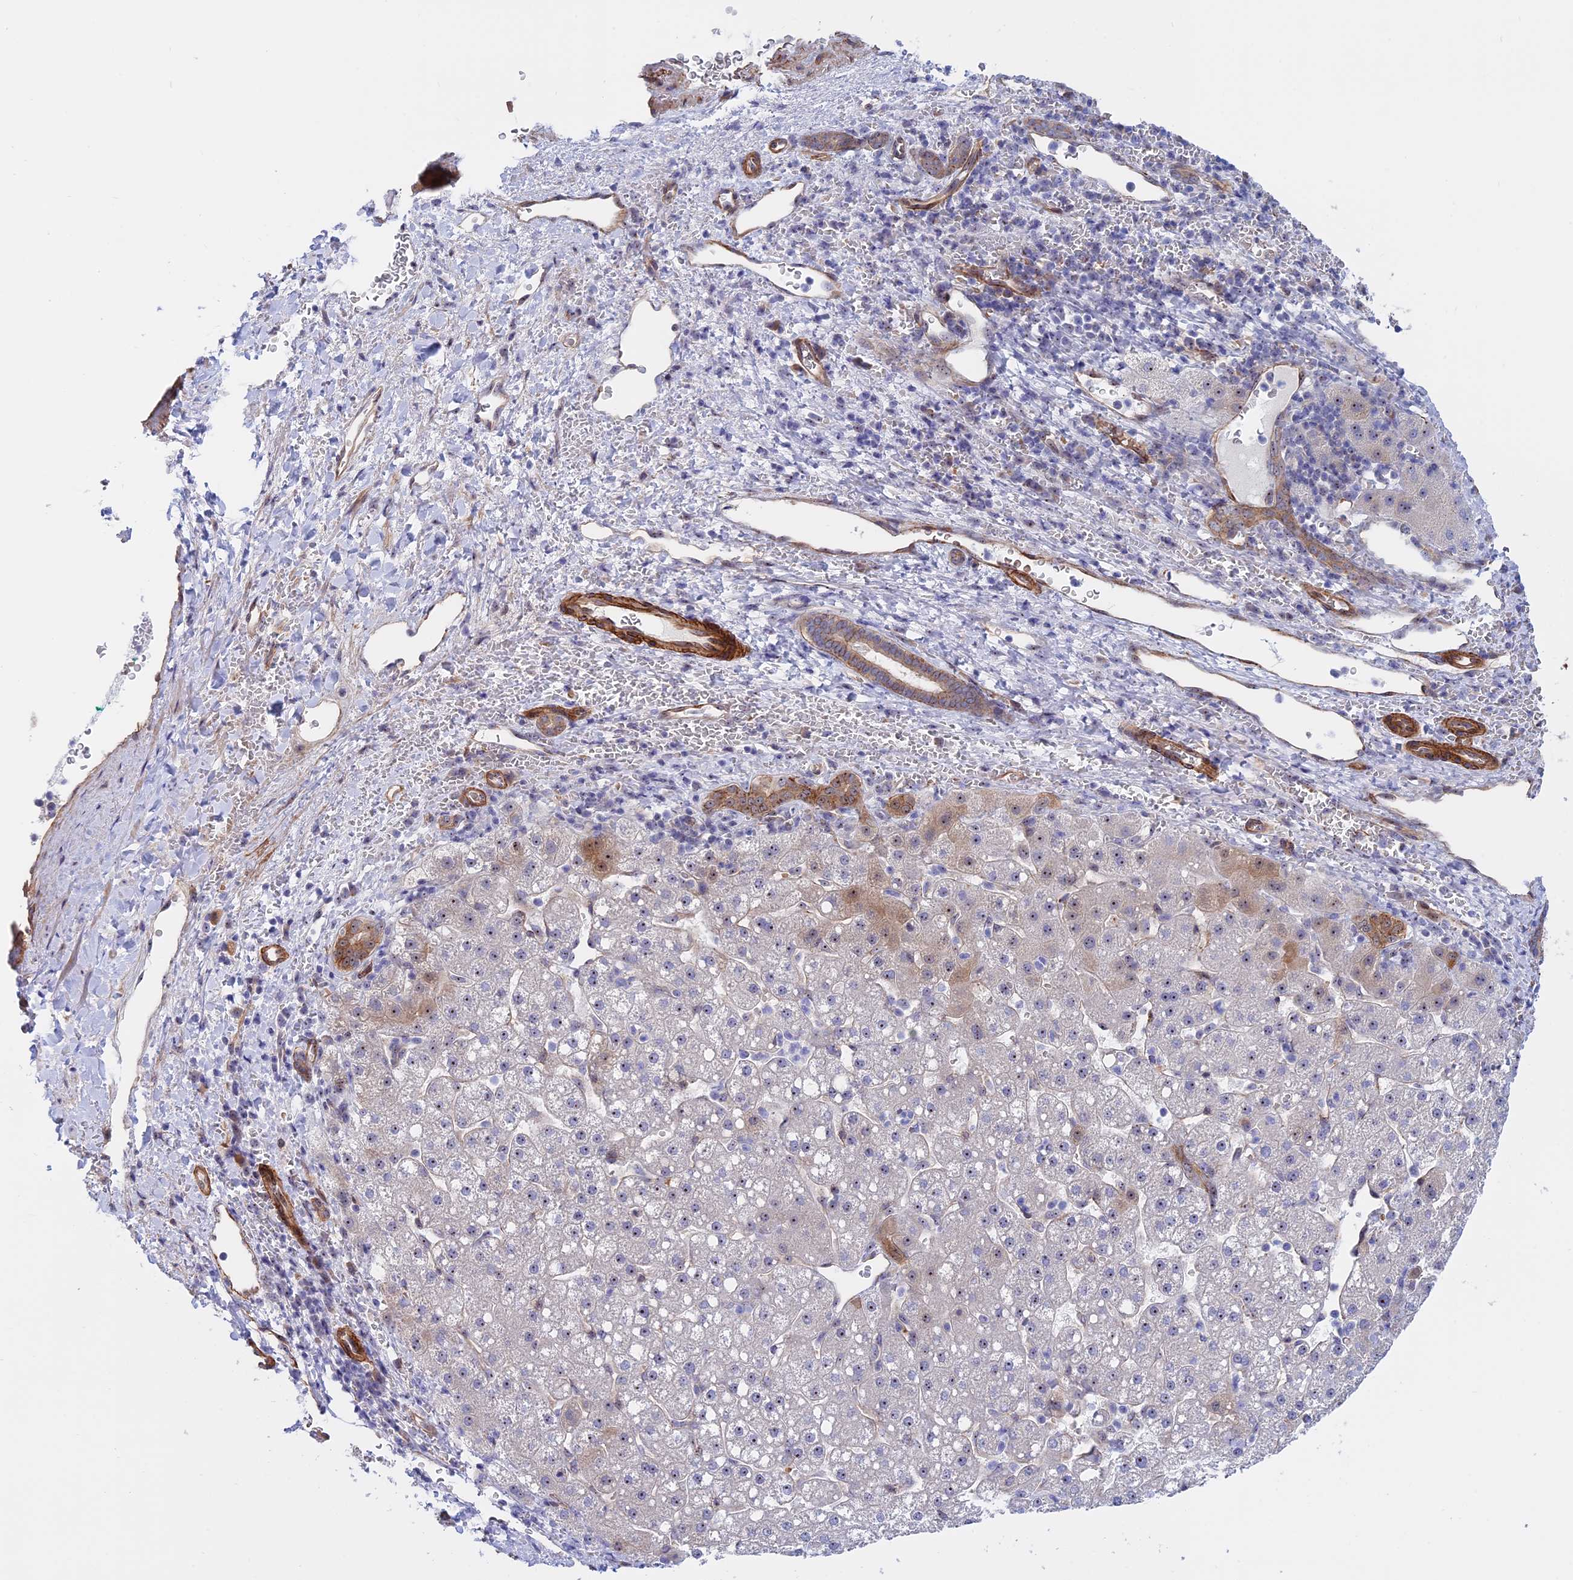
{"staining": {"intensity": "moderate", "quantity": "<25%", "location": "cytoplasmic/membranous,nuclear"}, "tissue": "liver cancer", "cell_type": "Tumor cells", "image_type": "cancer", "snomed": [{"axis": "morphology", "description": "Carcinoma, Hepatocellular, NOS"}, {"axis": "topography", "description": "Liver"}], "caption": "Hepatocellular carcinoma (liver) stained with DAB immunohistochemistry reveals low levels of moderate cytoplasmic/membranous and nuclear expression in about <25% of tumor cells.", "gene": "DBNDD1", "patient": {"sex": "male", "age": 57}}